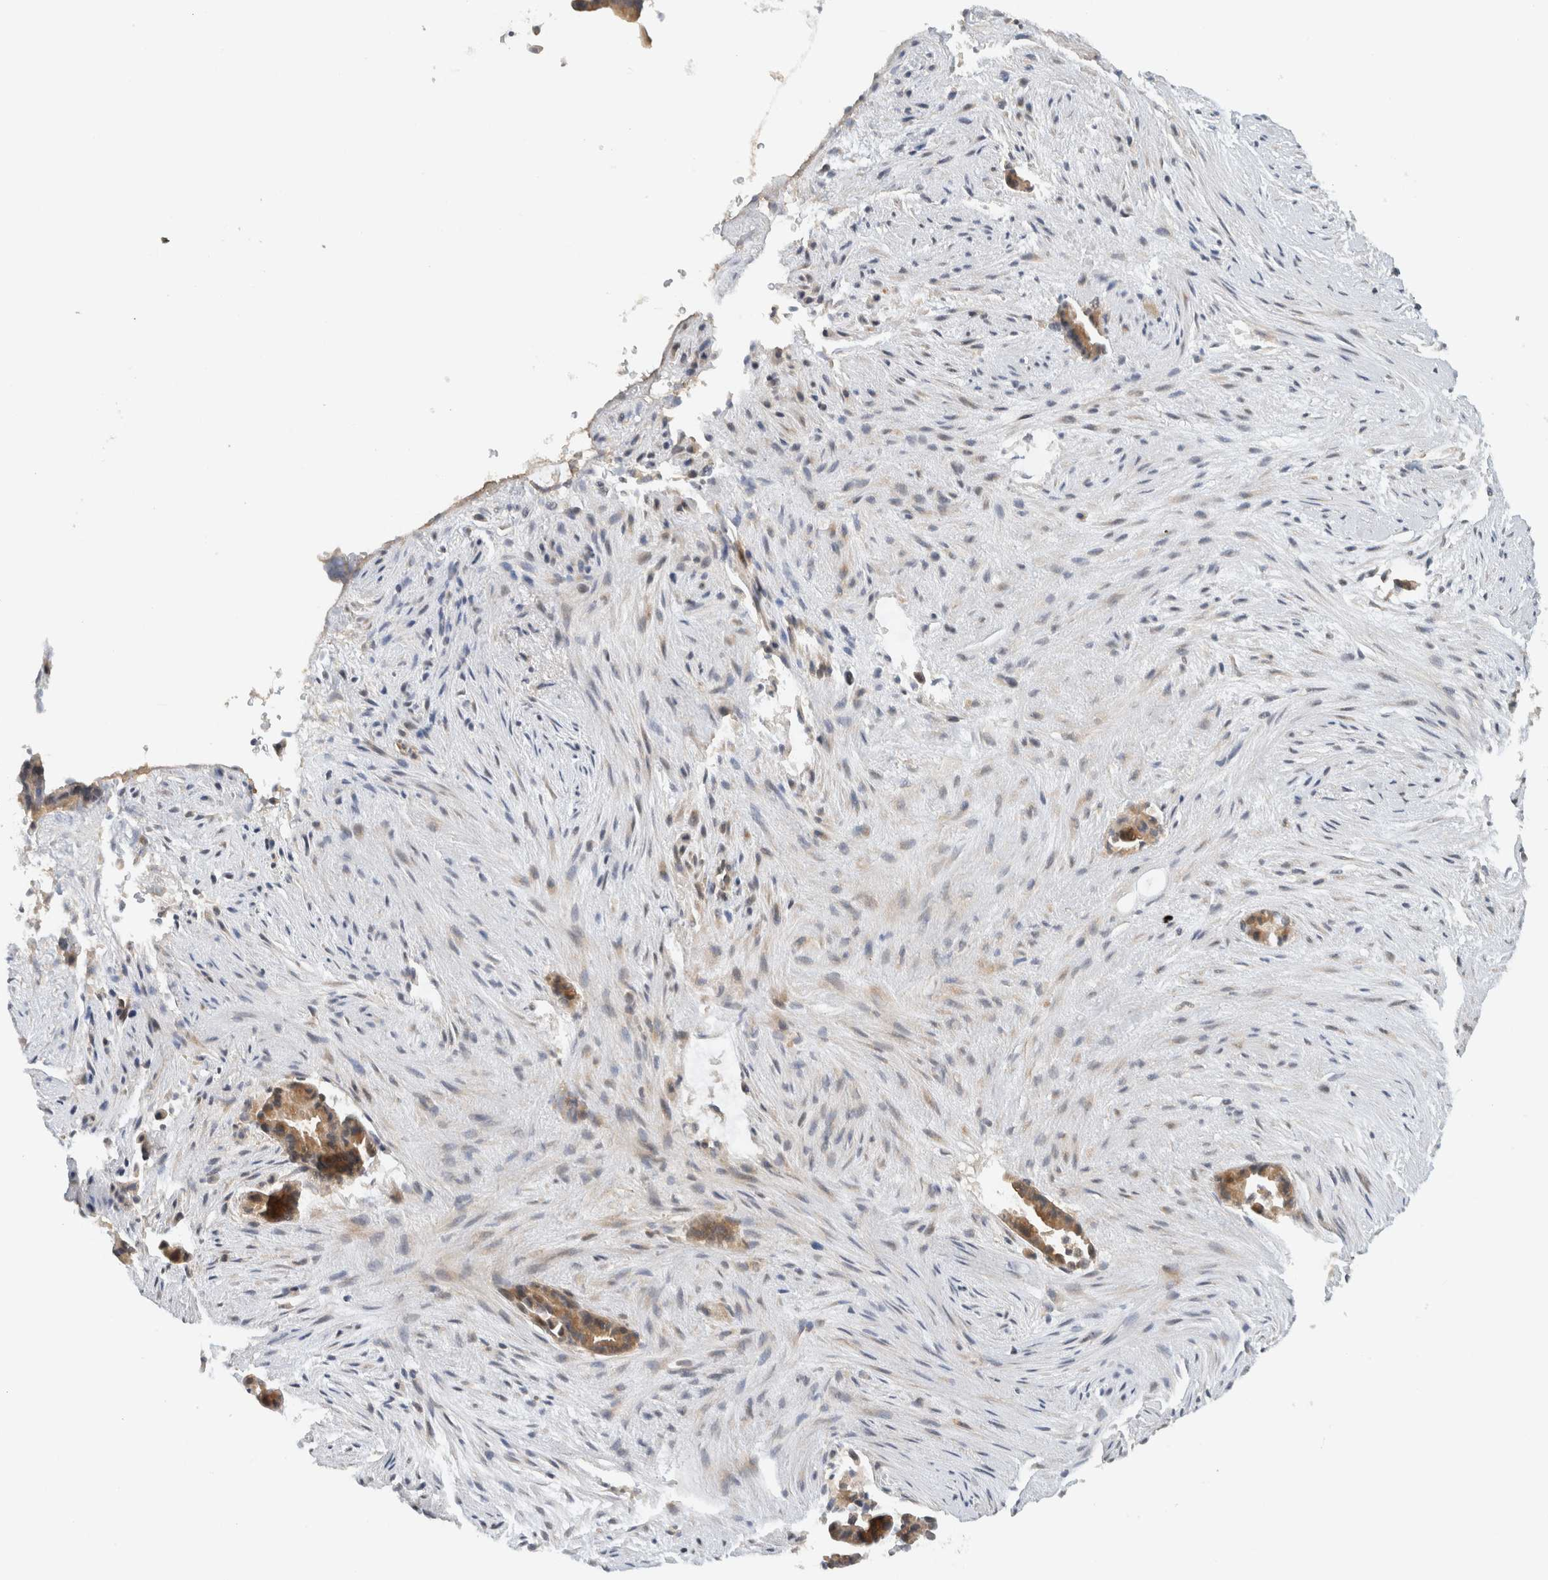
{"staining": {"intensity": "moderate", "quantity": ">75%", "location": "cytoplasmic/membranous"}, "tissue": "liver cancer", "cell_type": "Tumor cells", "image_type": "cancer", "snomed": [{"axis": "morphology", "description": "Cholangiocarcinoma"}, {"axis": "topography", "description": "Liver"}], "caption": "Cholangiocarcinoma (liver) stained with a brown dye exhibits moderate cytoplasmic/membranous positive positivity in approximately >75% of tumor cells.", "gene": "ERCC6L2", "patient": {"sex": "female", "age": 55}}